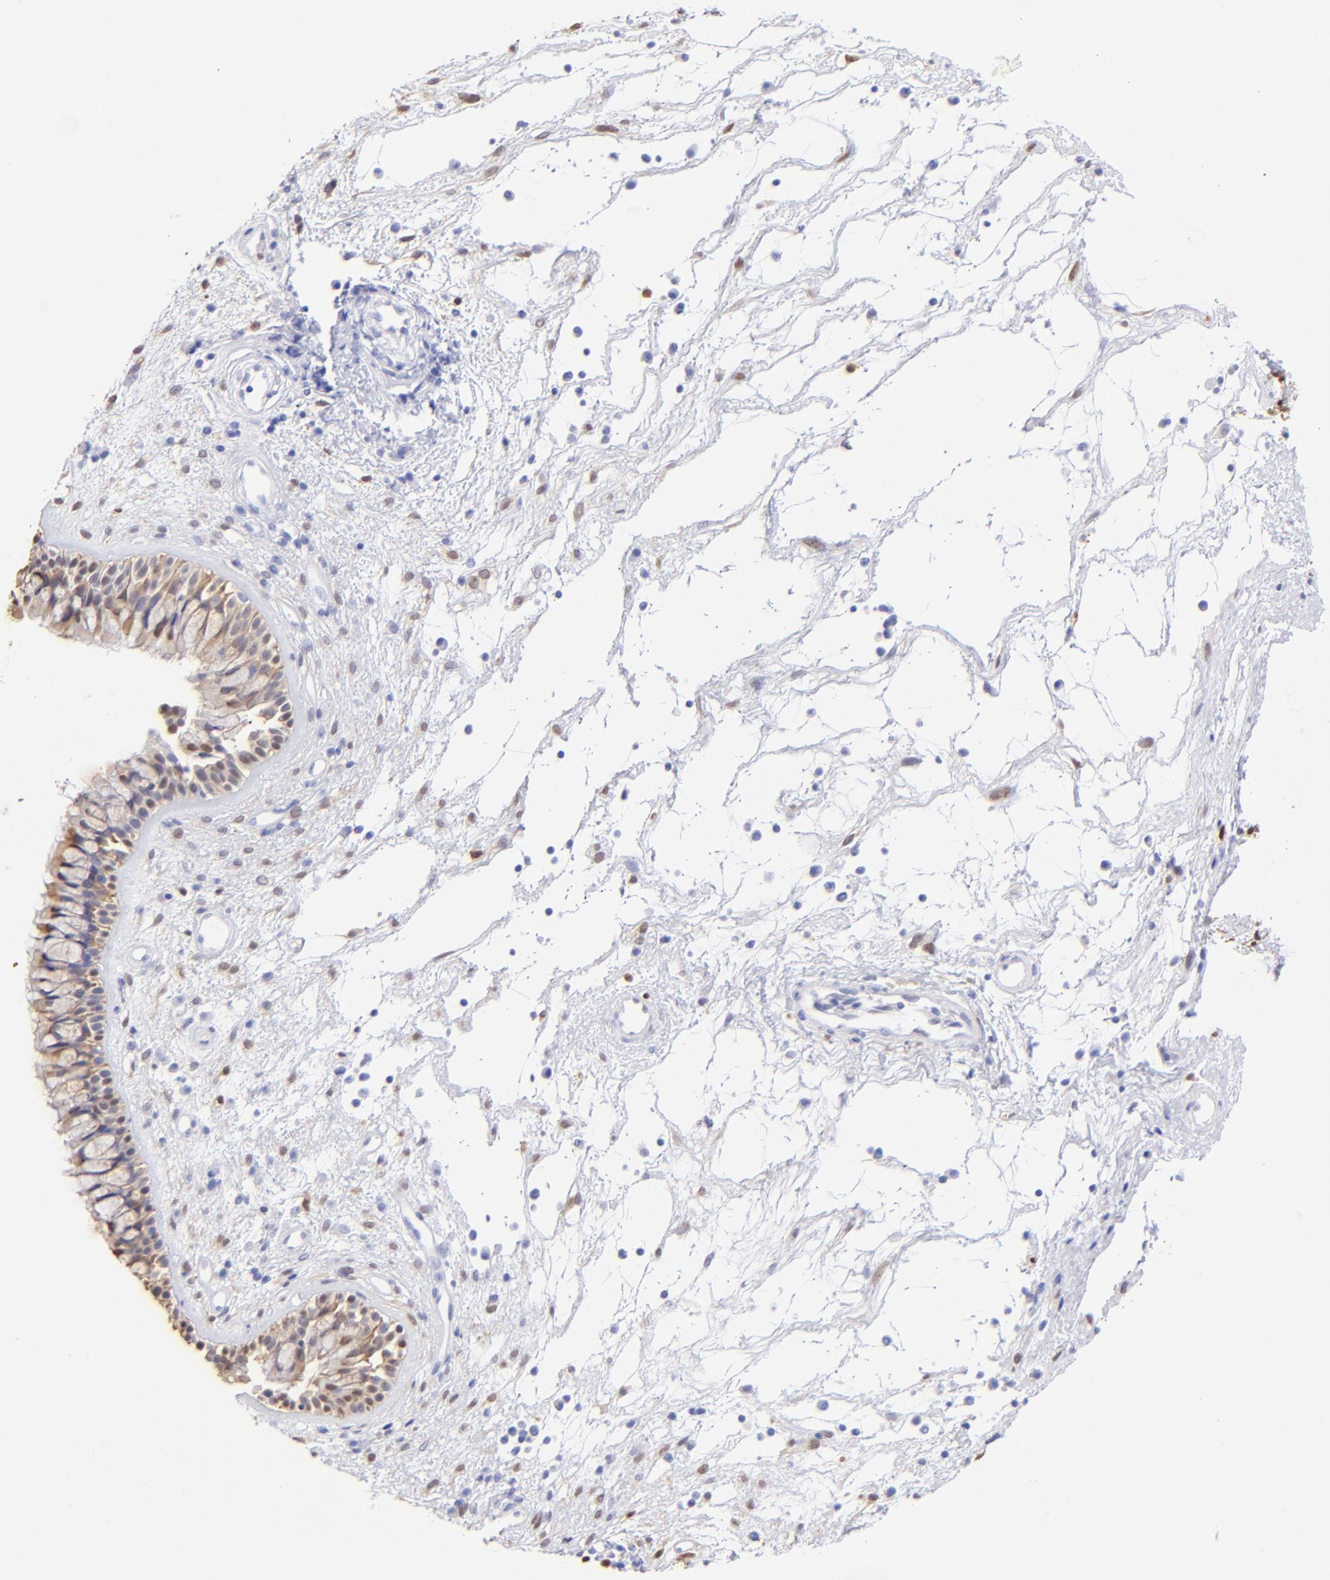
{"staining": {"intensity": "moderate", "quantity": "<25%", "location": "nuclear"}, "tissue": "nasopharynx", "cell_type": "Respiratory epithelial cells", "image_type": "normal", "snomed": [{"axis": "morphology", "description": "Normal tissue, NOS"}, {"axis": "morphology", "description": "Inflammation, NOS"}, {"axis": "topography", "description": "Nasopharynx"}], "caption": "Nasopharynx stained with DAB immunohistochemistry (IHC) exhibits low levels of moderate nuclear expression in about <25% of respiratory epithelial cells.", "gene": "ALDH1A1", "patient": {"sex": "male", "age": 48}}